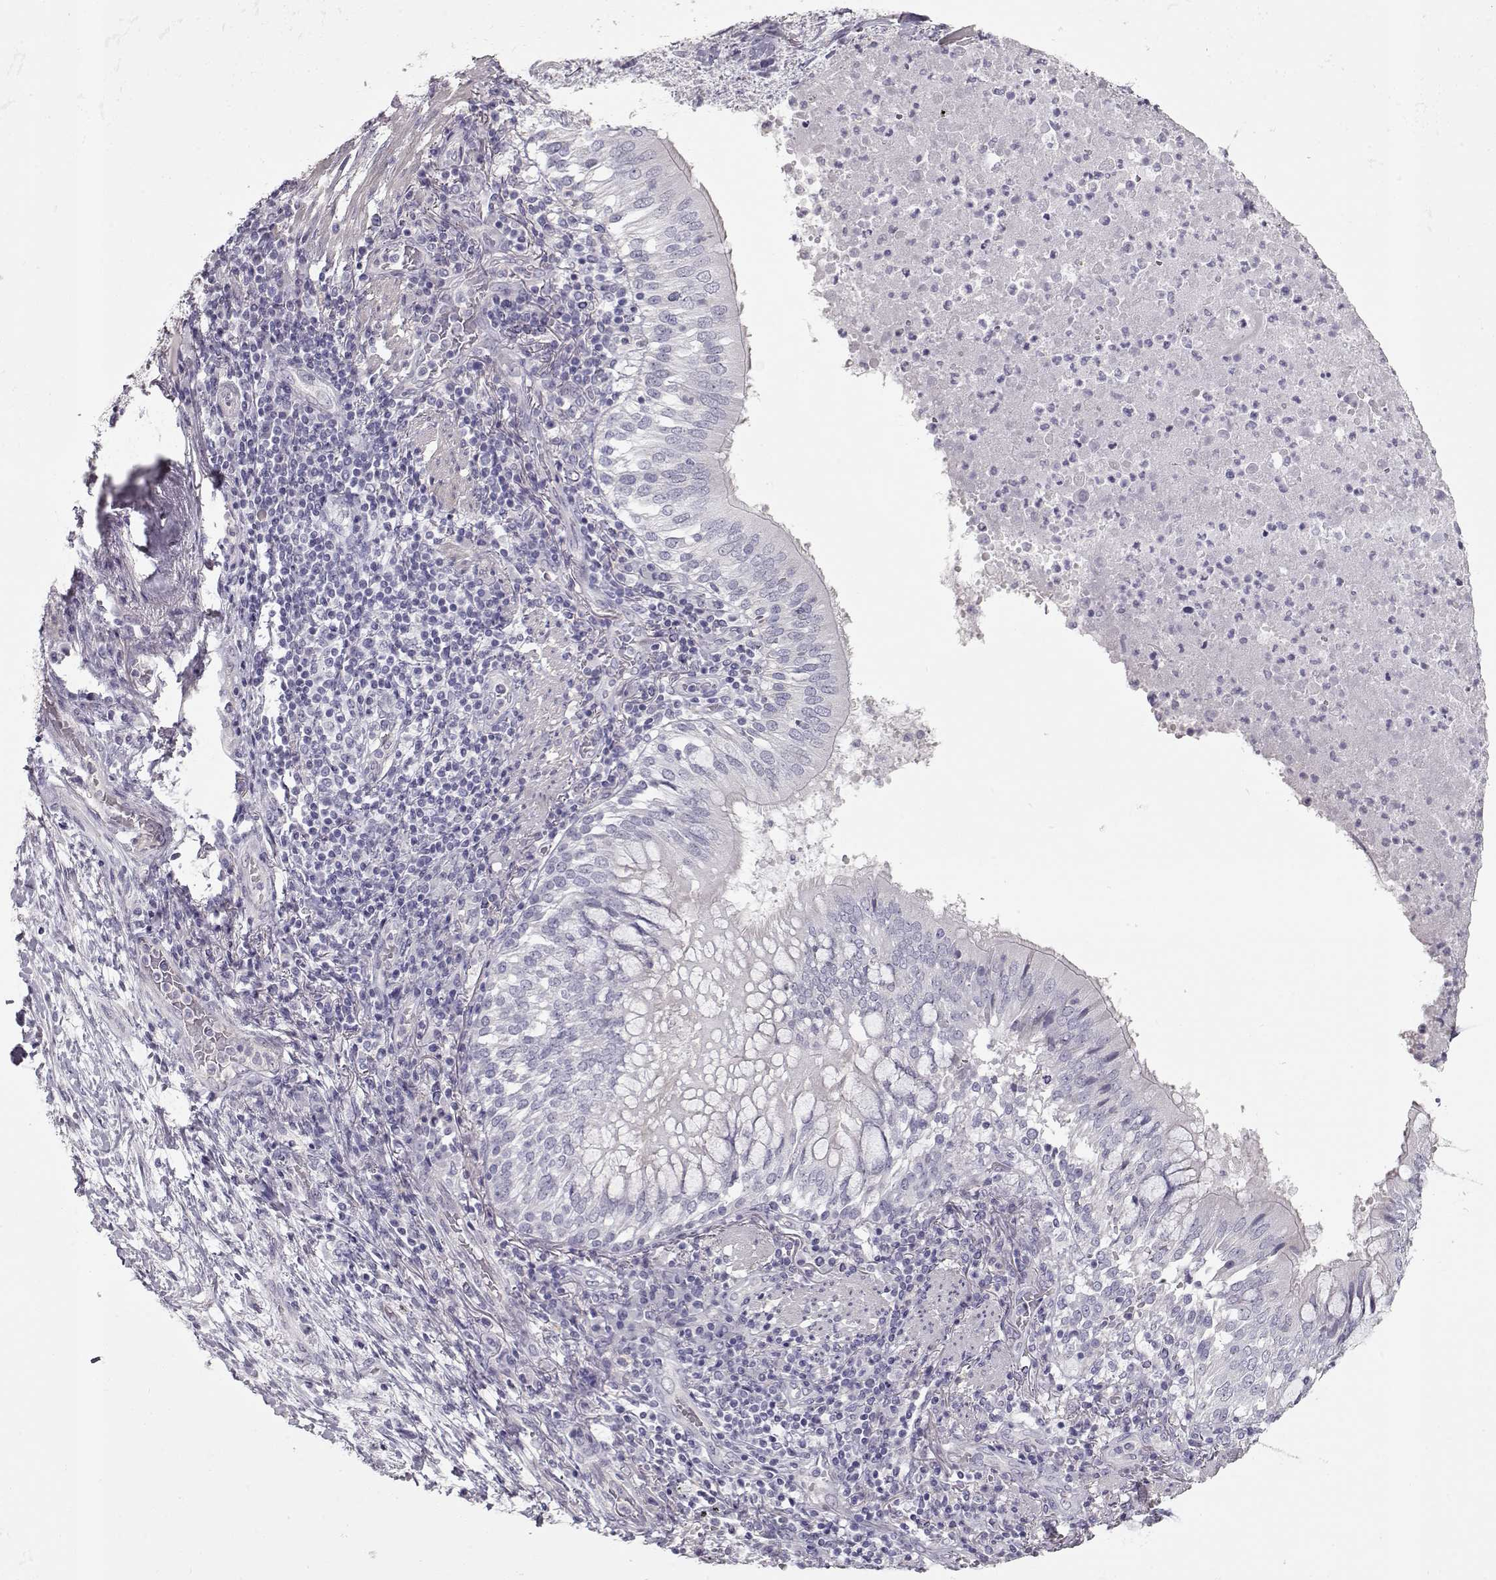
{"staining": {"intensity": "negative", "quantity": "none", "location": "none"}, "tissue": "lung cancer", "cell_type": "Tumor cells", "image_type": "cancer", "snomed": [{"axis": "morphology", "description": "Normal tissue, NOS"}, {"axis": "morphology", "description": "Squamous cell carcinoma, NOS"}, {"axis": "topography", "description": "Bronchus"}, {"axis": "topography", "description": "Lung"}], "caption": "IHC image of squamous cell carcinoma (lung) stained for a protein (brown), which demonstrates no expression in tumor cells.", "gene": "SLC18A1", "patient": {"sex": "male", "age": 64}}